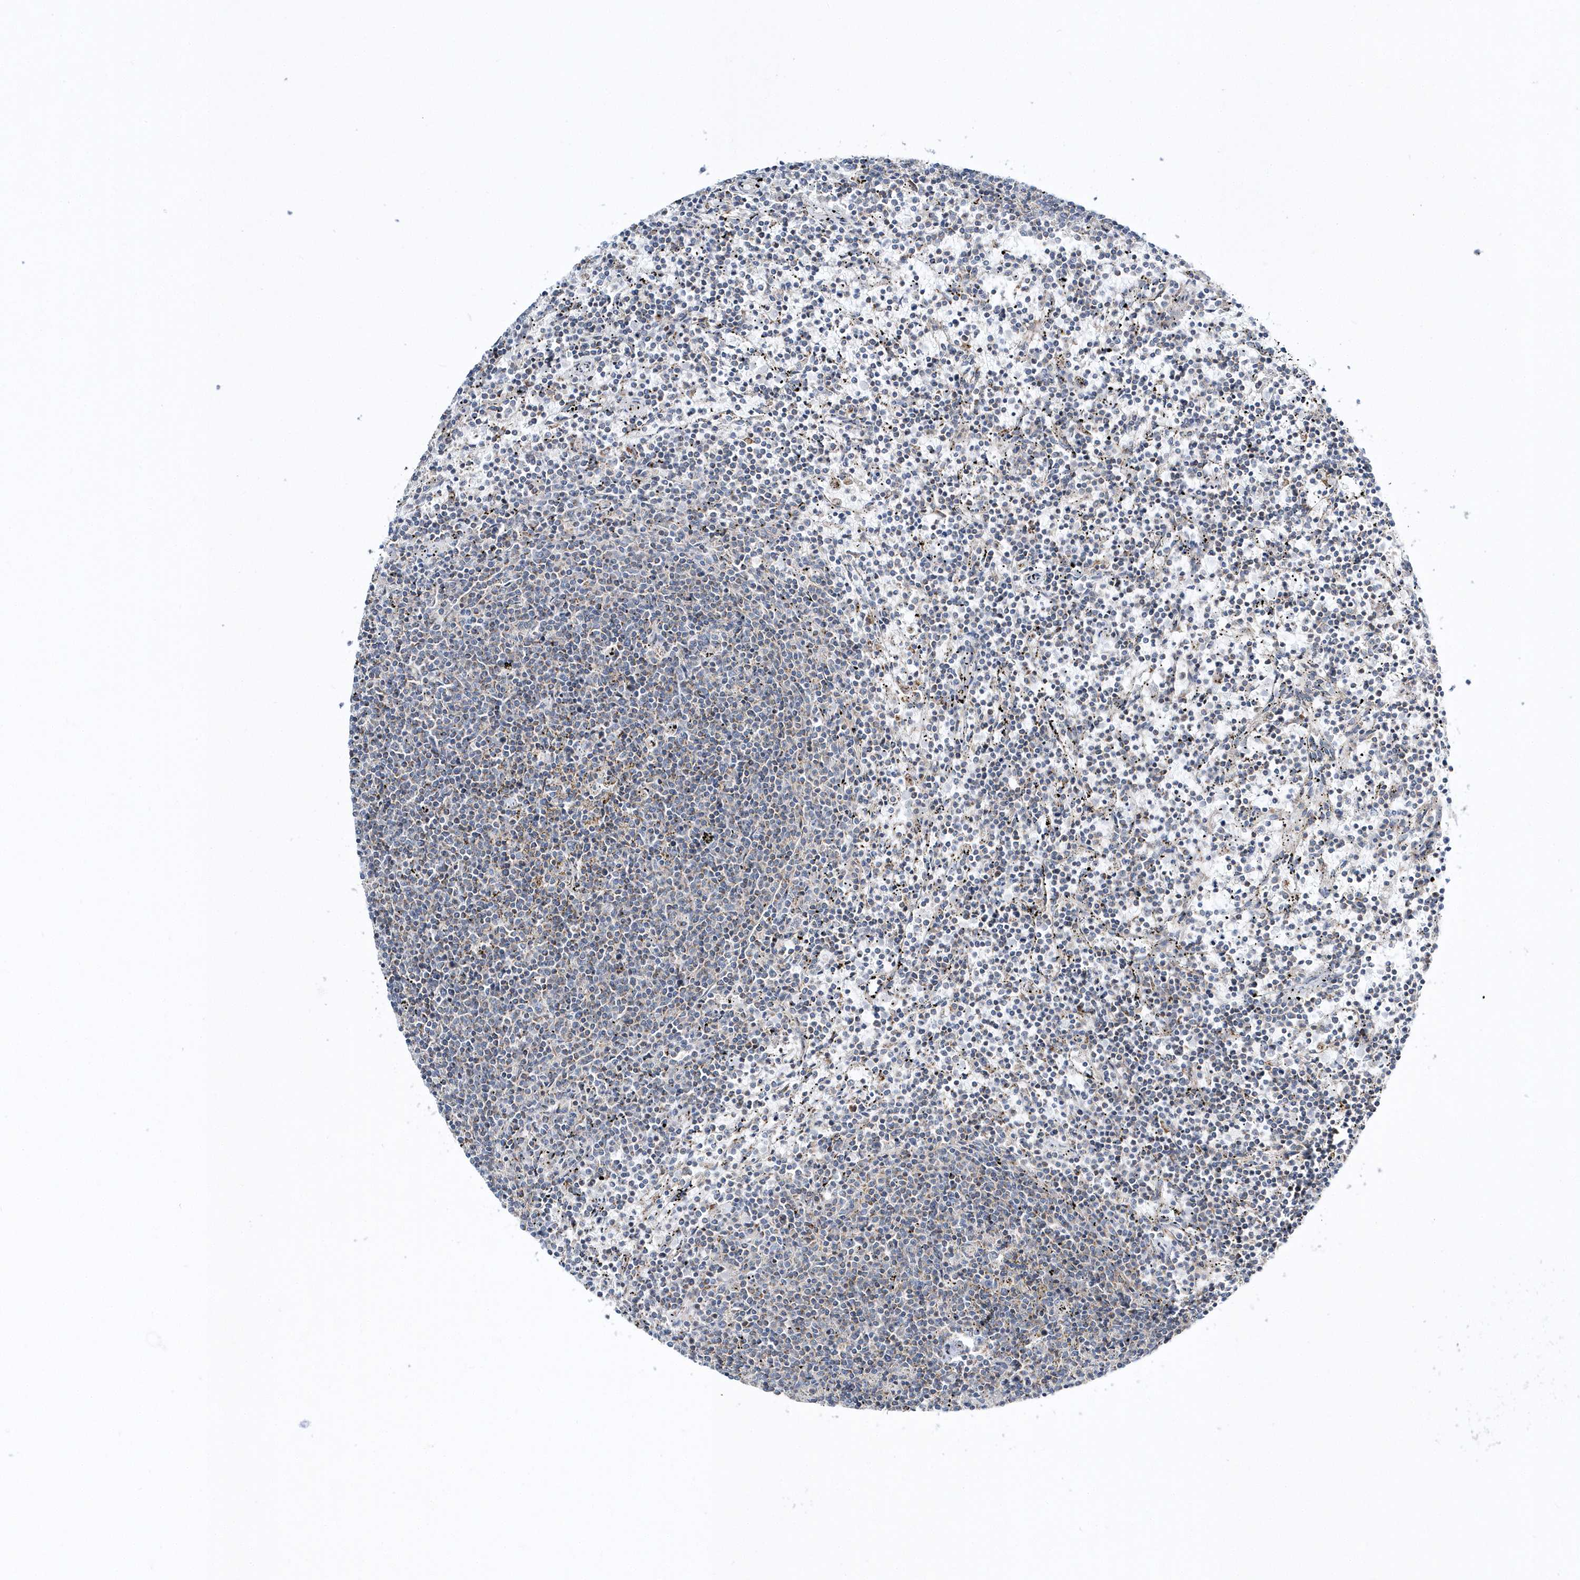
{"staining": {"intensity": "negative", "quantity": "none", "location": "none"}, "tissue": "lymphoma", "cell_type": "Tumor cells", "image_type": "cancer", "snomed": [{"axis": "morphology", "description": "Malignant lymphoma, non-Hodgkin's type, Low grade"}, {"axis": "topography", "description": "Spleen"}], "caption": "Immunohistochemistry histopathology image of human lymphoma stained for a protein (brown), which shows no positivity in tumor cells. Nuclei are stained in blue.", "gene": "OPA1", "patient": {"sex": "female", "age": 50}}